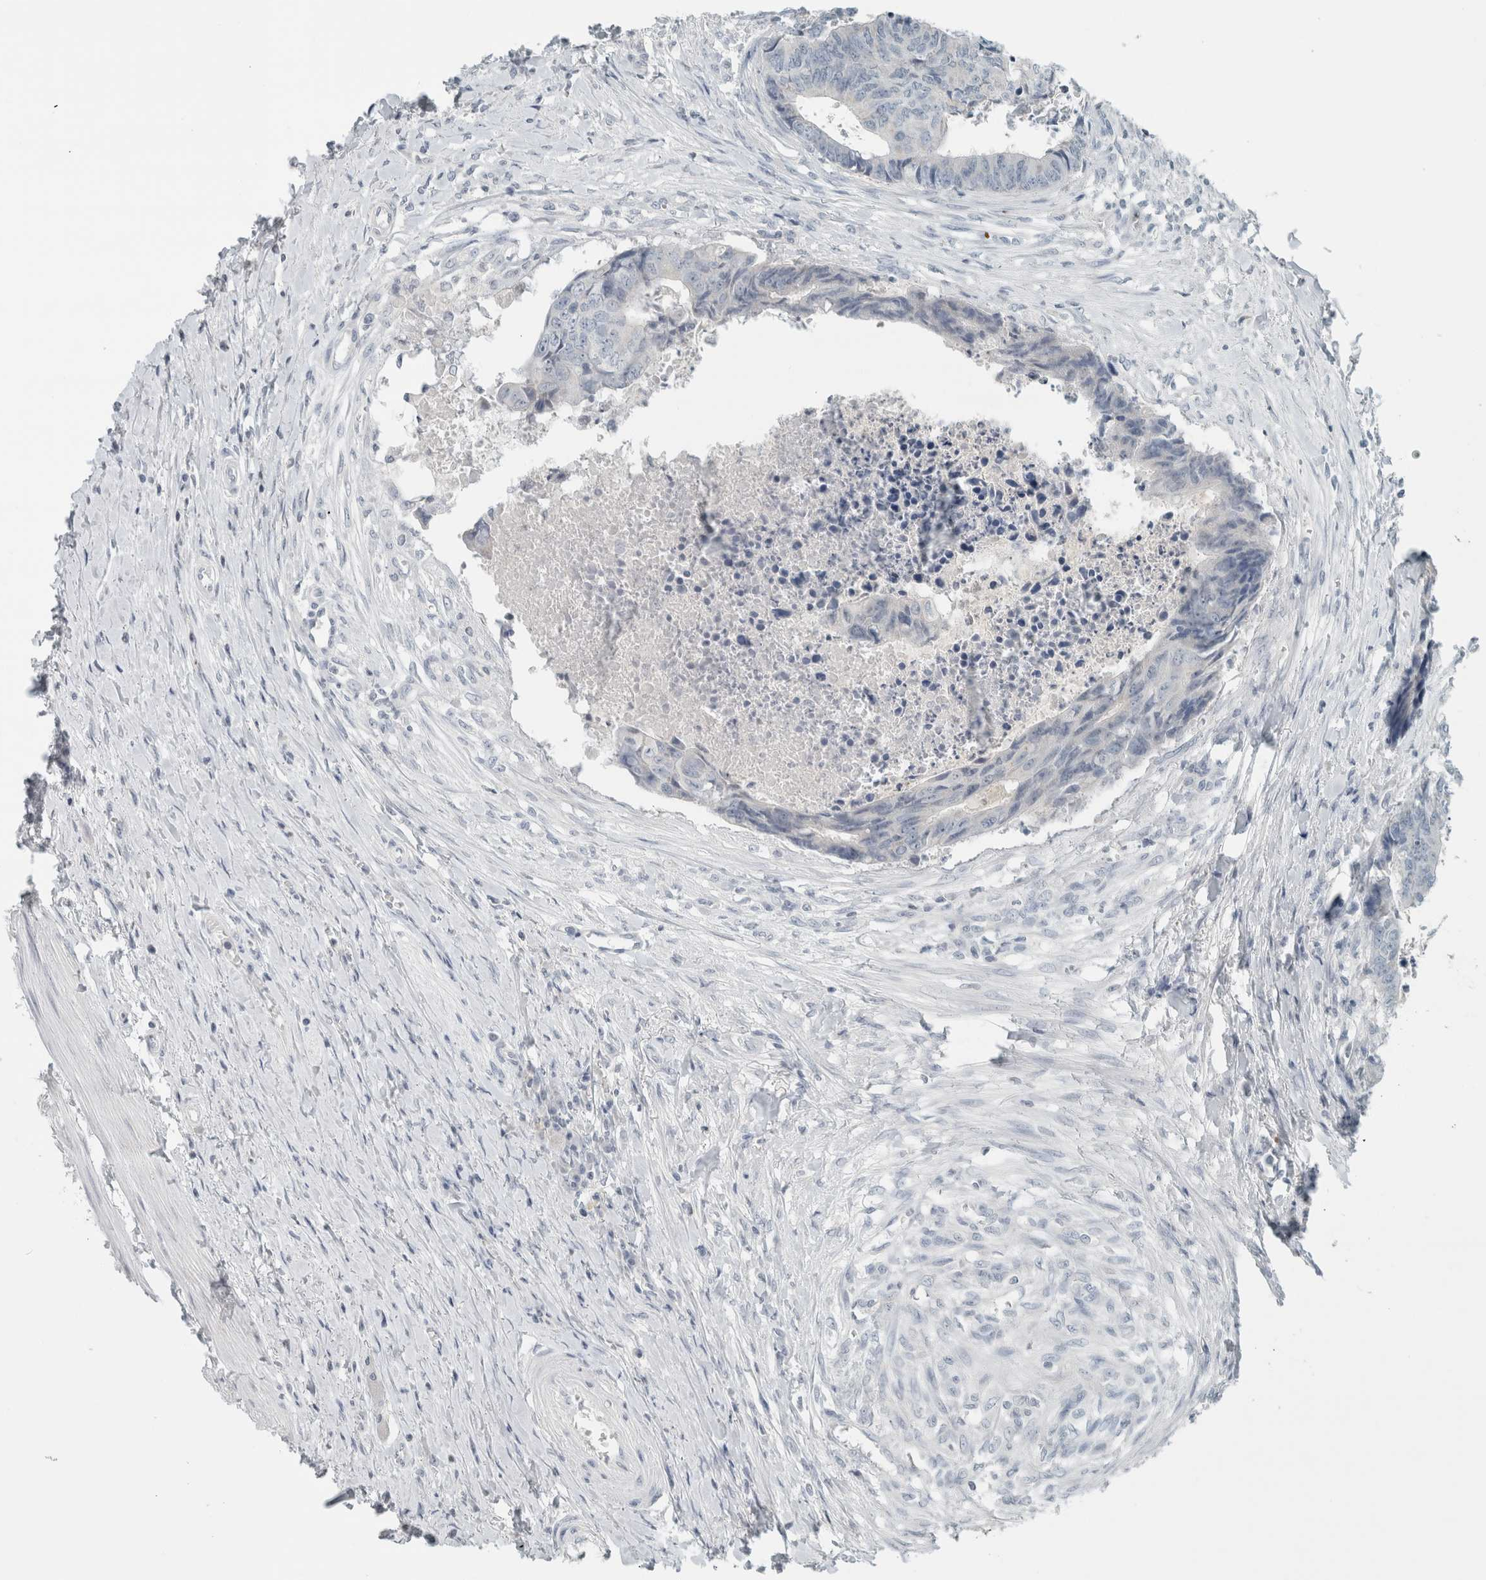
{"staining": {"intensity": "negative", "quantity": "none", "location": "none"}, "tissue": "colorectal cancer", "cell_type": "Tumor cells", "image_type": "cancer", "snomed": [{"axis": "morphology", "description": "Adenocarcinoma, NOS"}, {"axis": "topography", "description": "Rectum"}], "caption": "A high-resolution image shows IHC staining of adenocarcinoma (colorectal), which reveals no significant staining in tumor cells.", "gene": "TRIT1", "patient": {"sex": "male", "age": 84}}